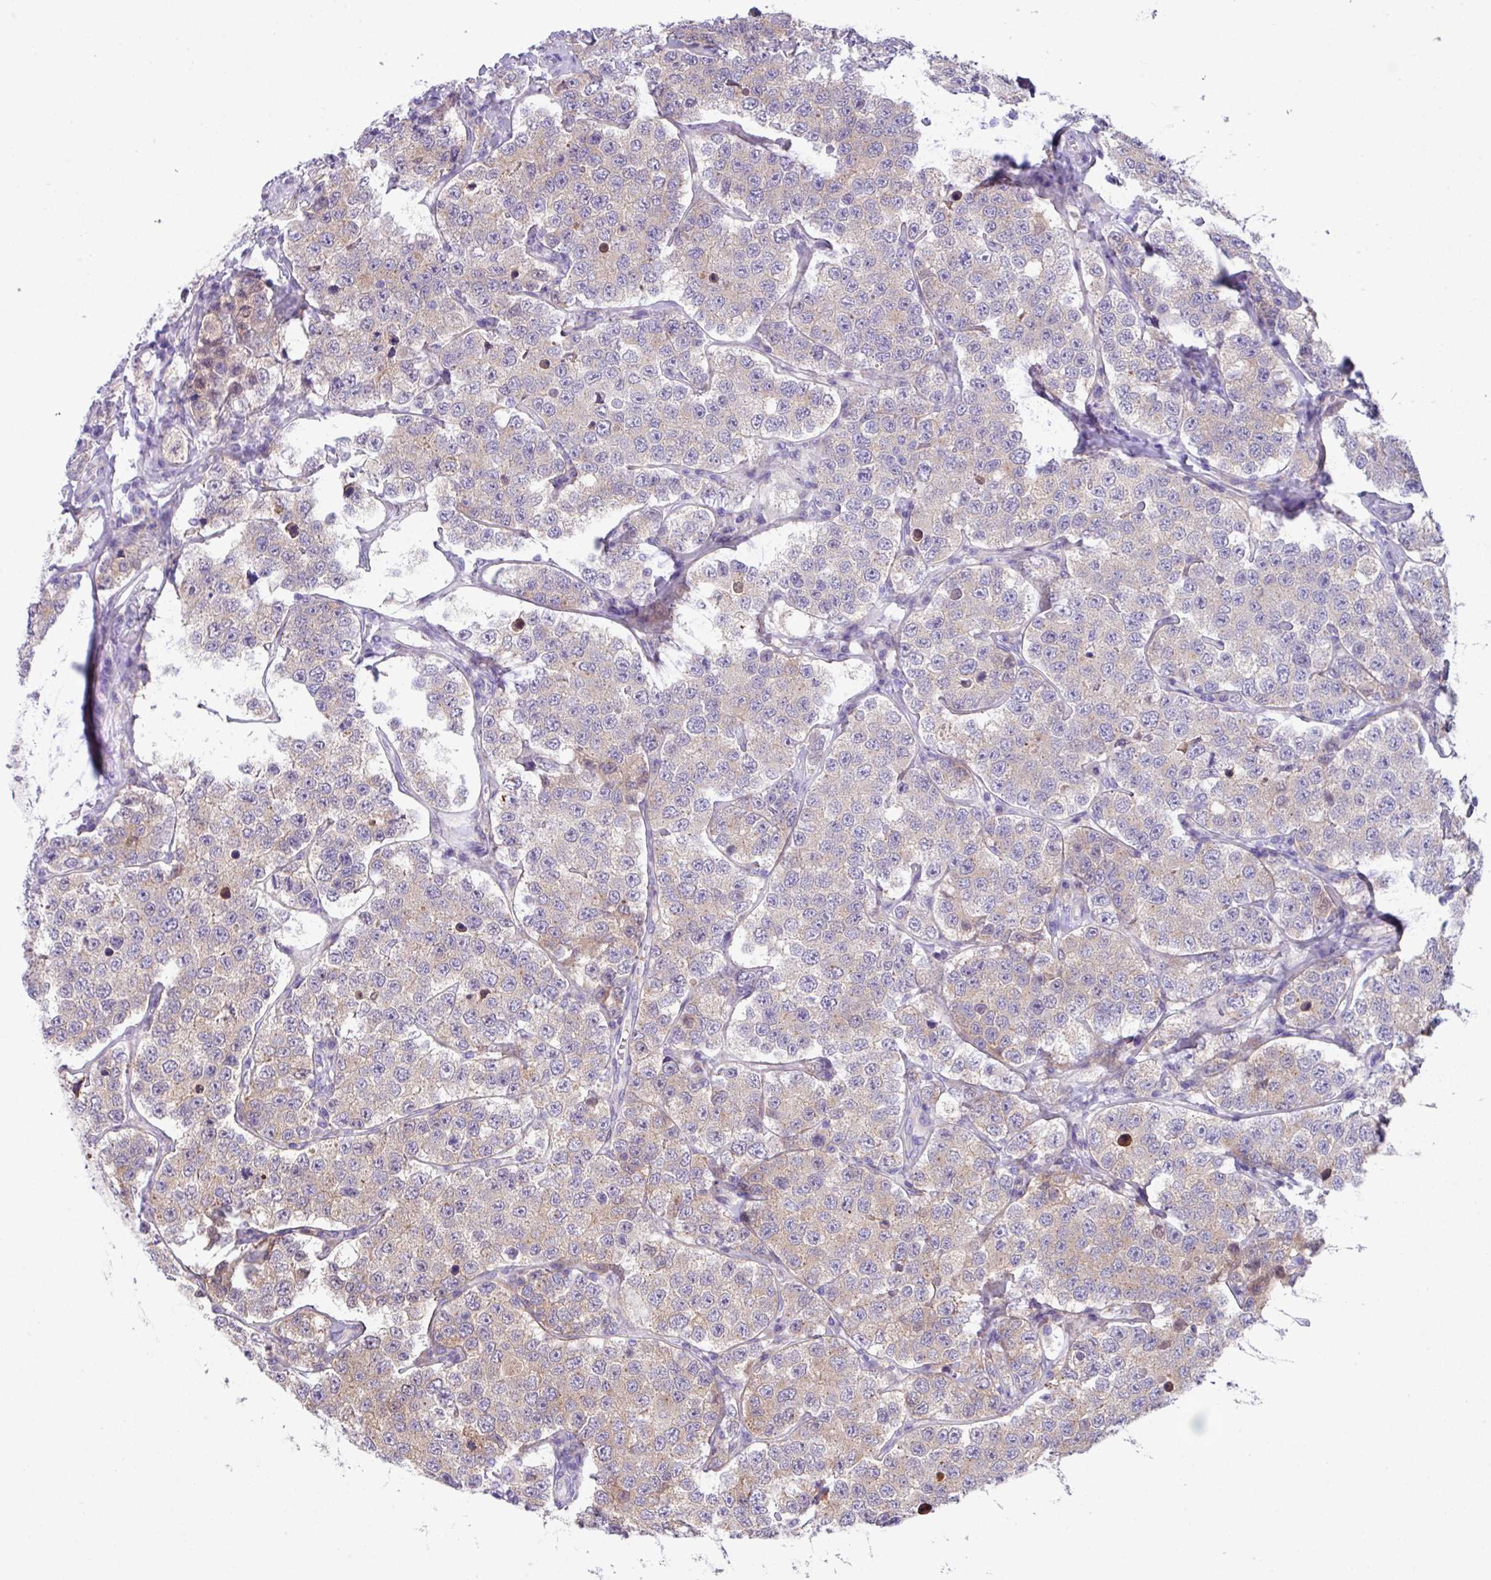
{"staining": {"intensity": "weak", "quantity": "25%-75%", "location": "cytoplasmic/membranous"}, "tissue": "testis cancer", "cell_type": "Tumor cells", "image_type": "cancer", "snomed": [{"axis": "morphology", "description": "Seminoma, NOS"}, {"axis": "topography", "description": "Testis"}], "caption": "Immunohistochemical staining of testis cancer reveals weak cytoplasmic/membranous protein staining in approximately 25%-75% of tumor cells.", "gene": "DNAL1", "patient": {"sex": "male", "age": 34}}